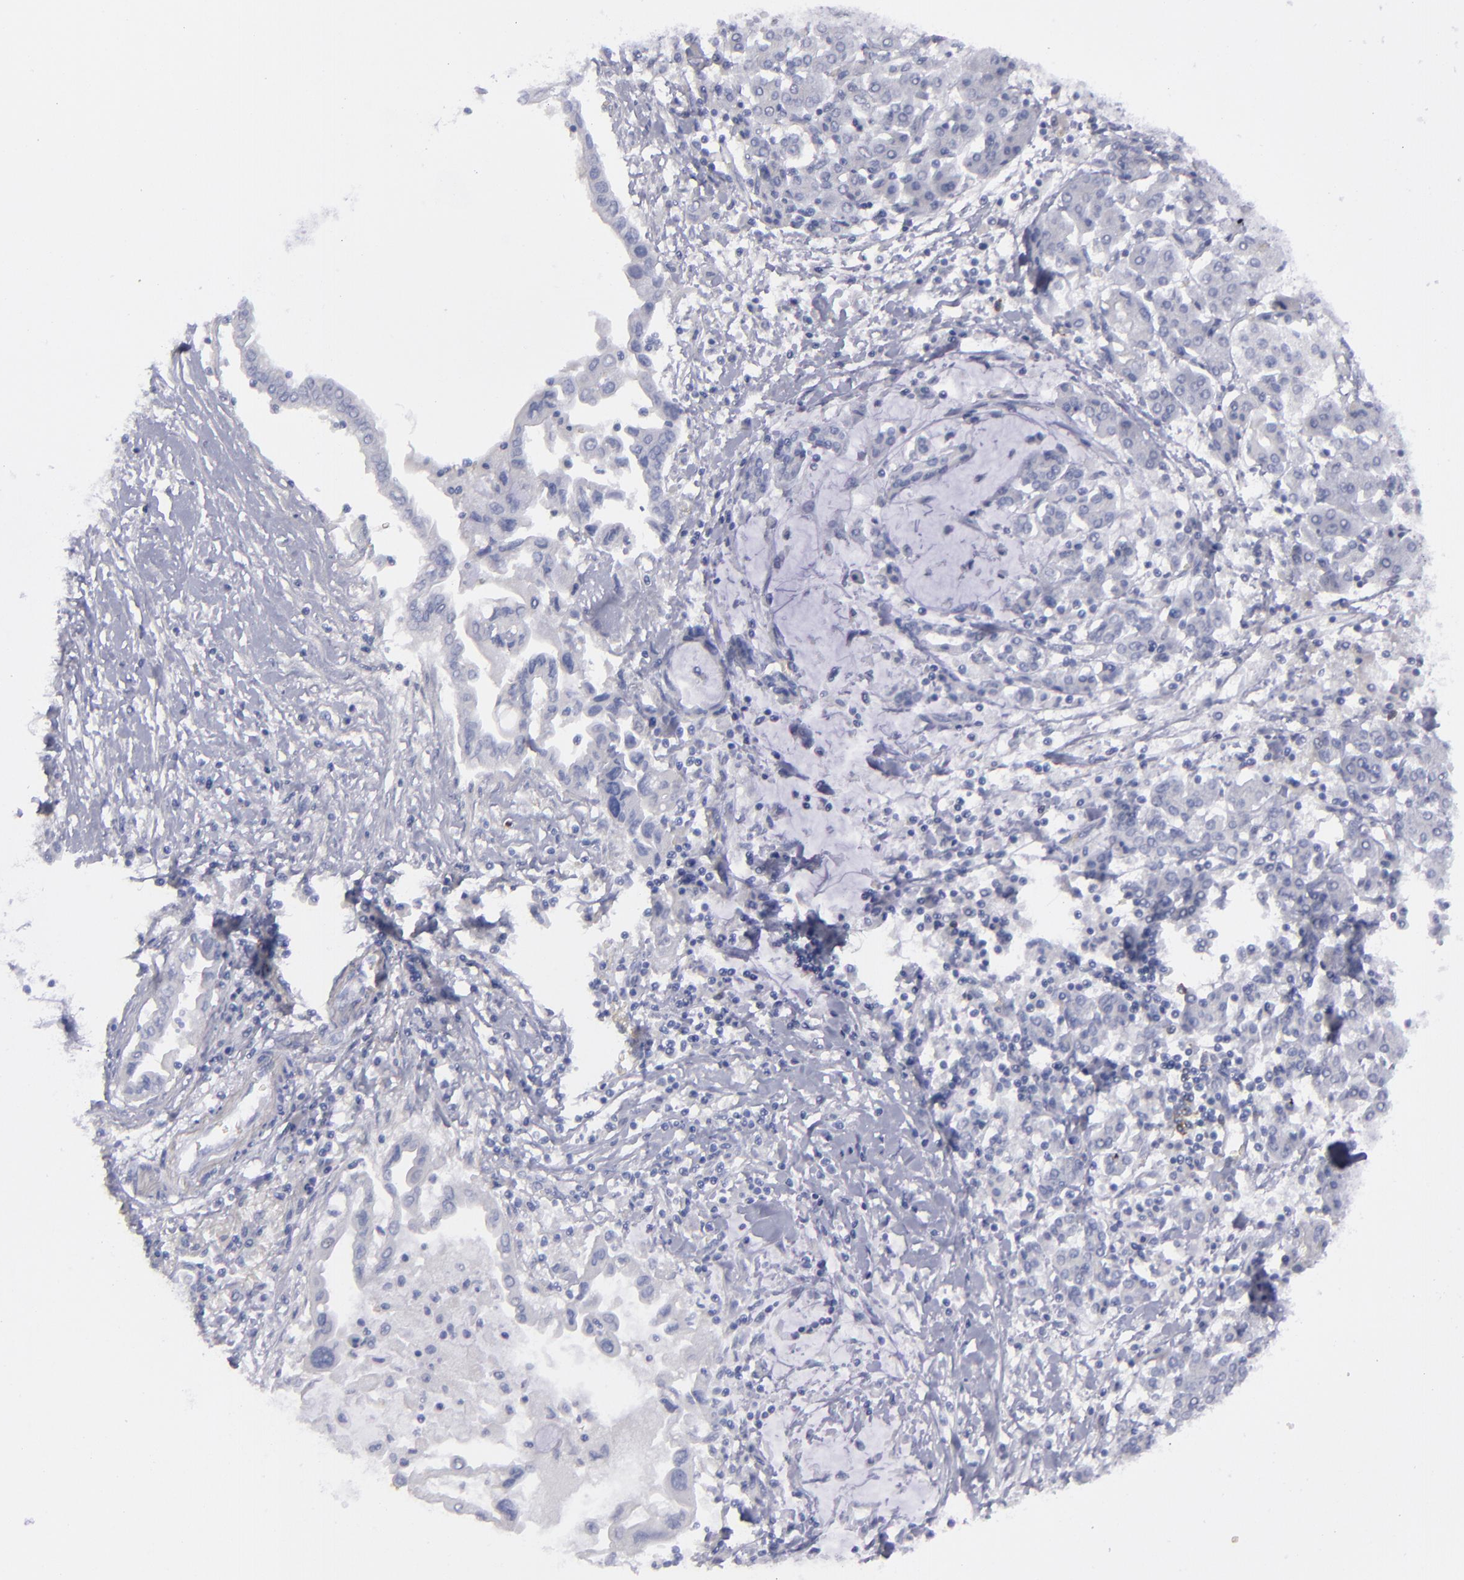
{"staining": {"intensity": "negative", "quantity": "none", "location": "none"}, "tissue": "pancreatic cancer", "cell_type": "Tumor cells", "image_type": "cancer", "snomed": [{"axis": "morphology", "description": "Adenocarcinoma, NOS"}, {"axis": "topography", "description": "Pancreas"}], "caption": "Tumor cells are negative for brown protein staining in pancreatic cancer (adenocarcinoma).", "gene": "CD22", "patient": {"sex": "female", "age": 57}}